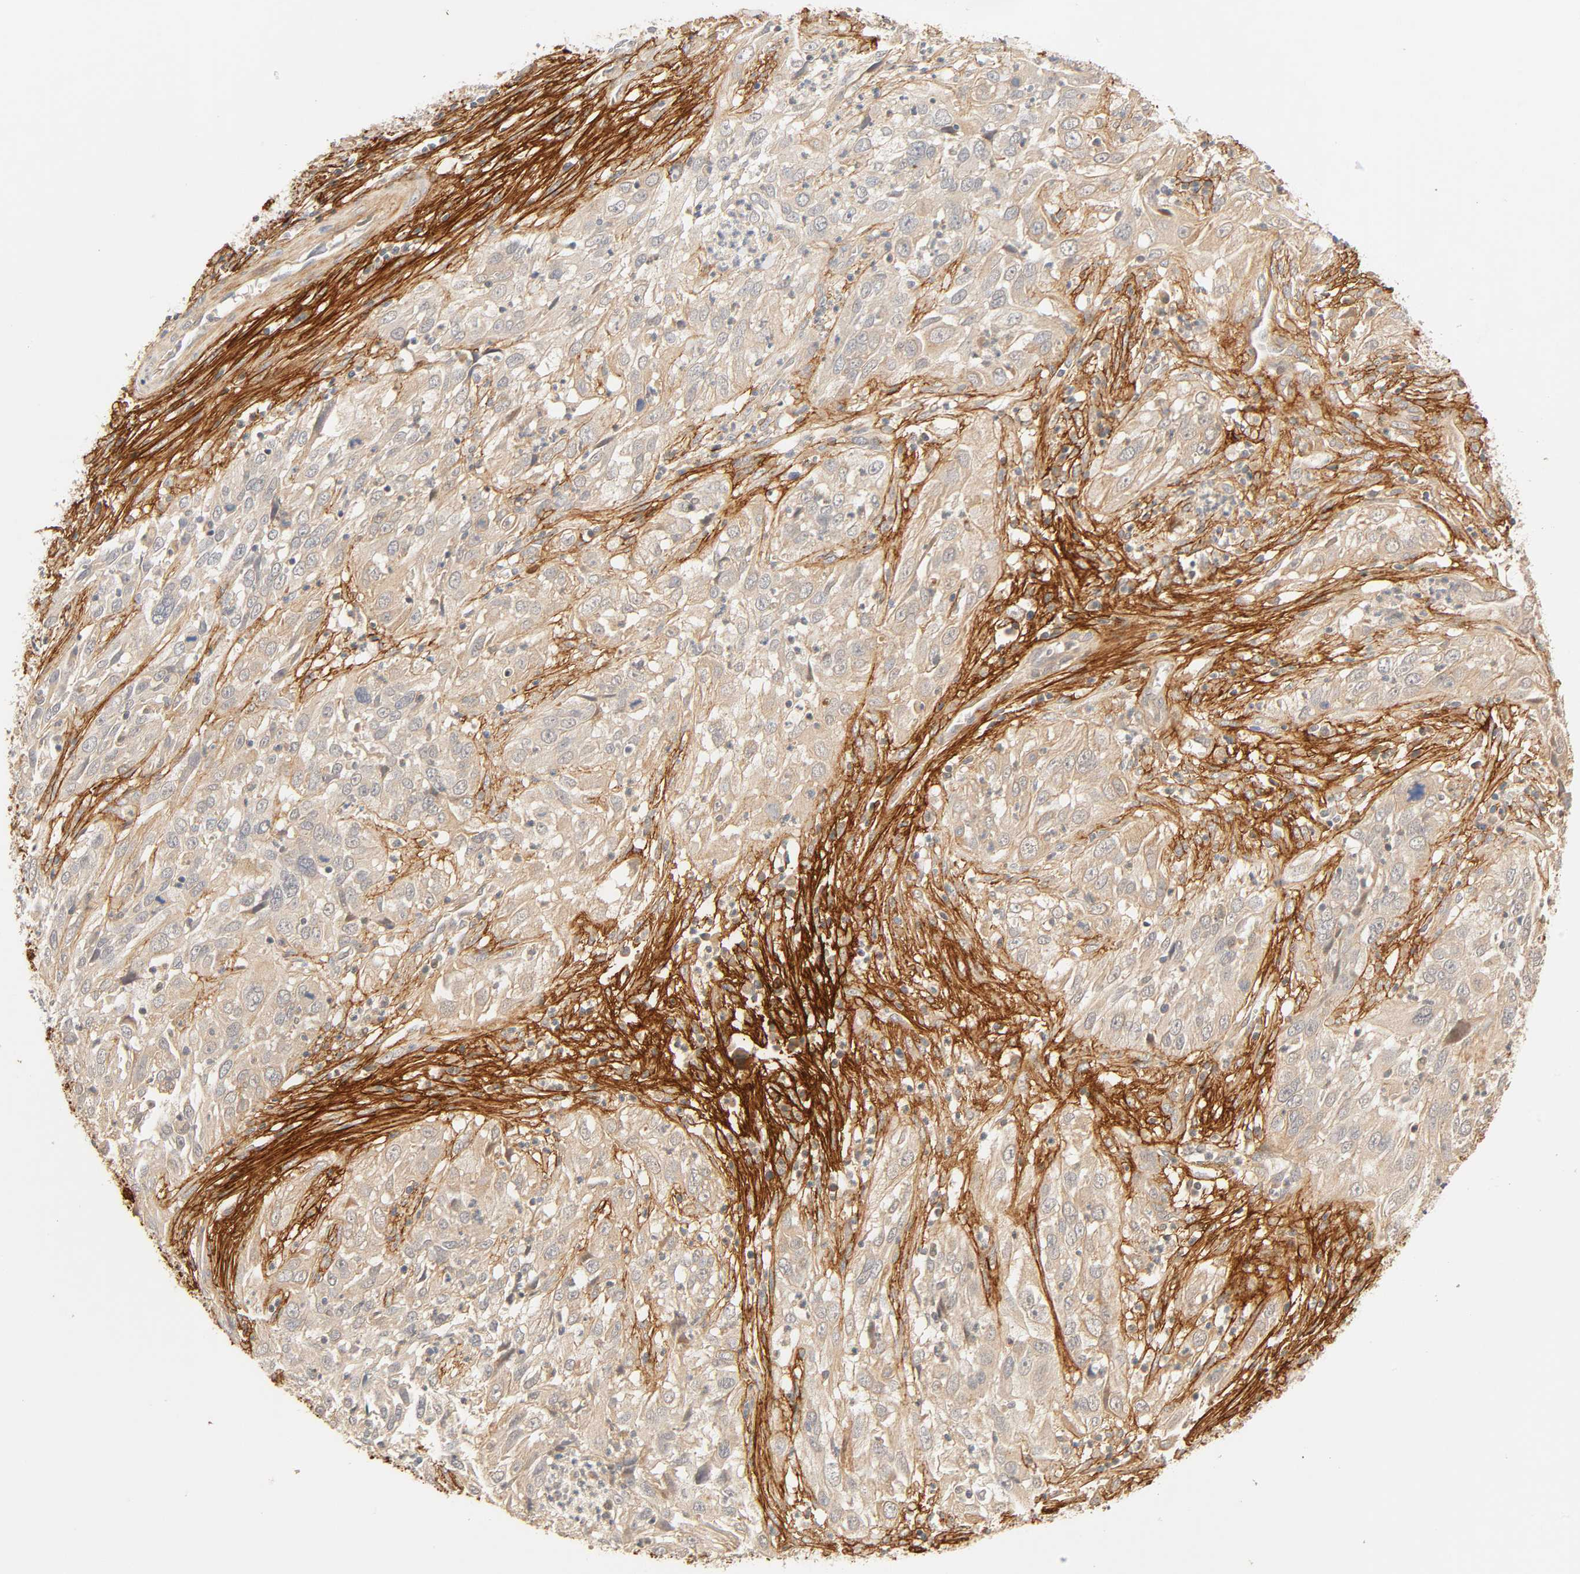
{"staining": {"intensity": "moderate", "quantity": ">75%", "location": "cytoplasmic/membranous"}, "tissue": "cervical cancer", "cell_type": "Tumor cells", "image_type": "cancer", "snomed": [{"axis": "morphology", "description": "Squamous cell carcinoma, NOS"}, {"axis": "topography", "description": "Cervix"}], "caption": "High-magnification brightfield microscopy of cervical squamous cell carcinoma stained with DAB (brown) and counterstained with hematoxylin (blue). tumor cells exhibit moderate cytoplasmic/membranous expression is seen in approximately>75% of cells.", "gene": "CACNA1G", "patient": {"sex": "female", "age": 32}}